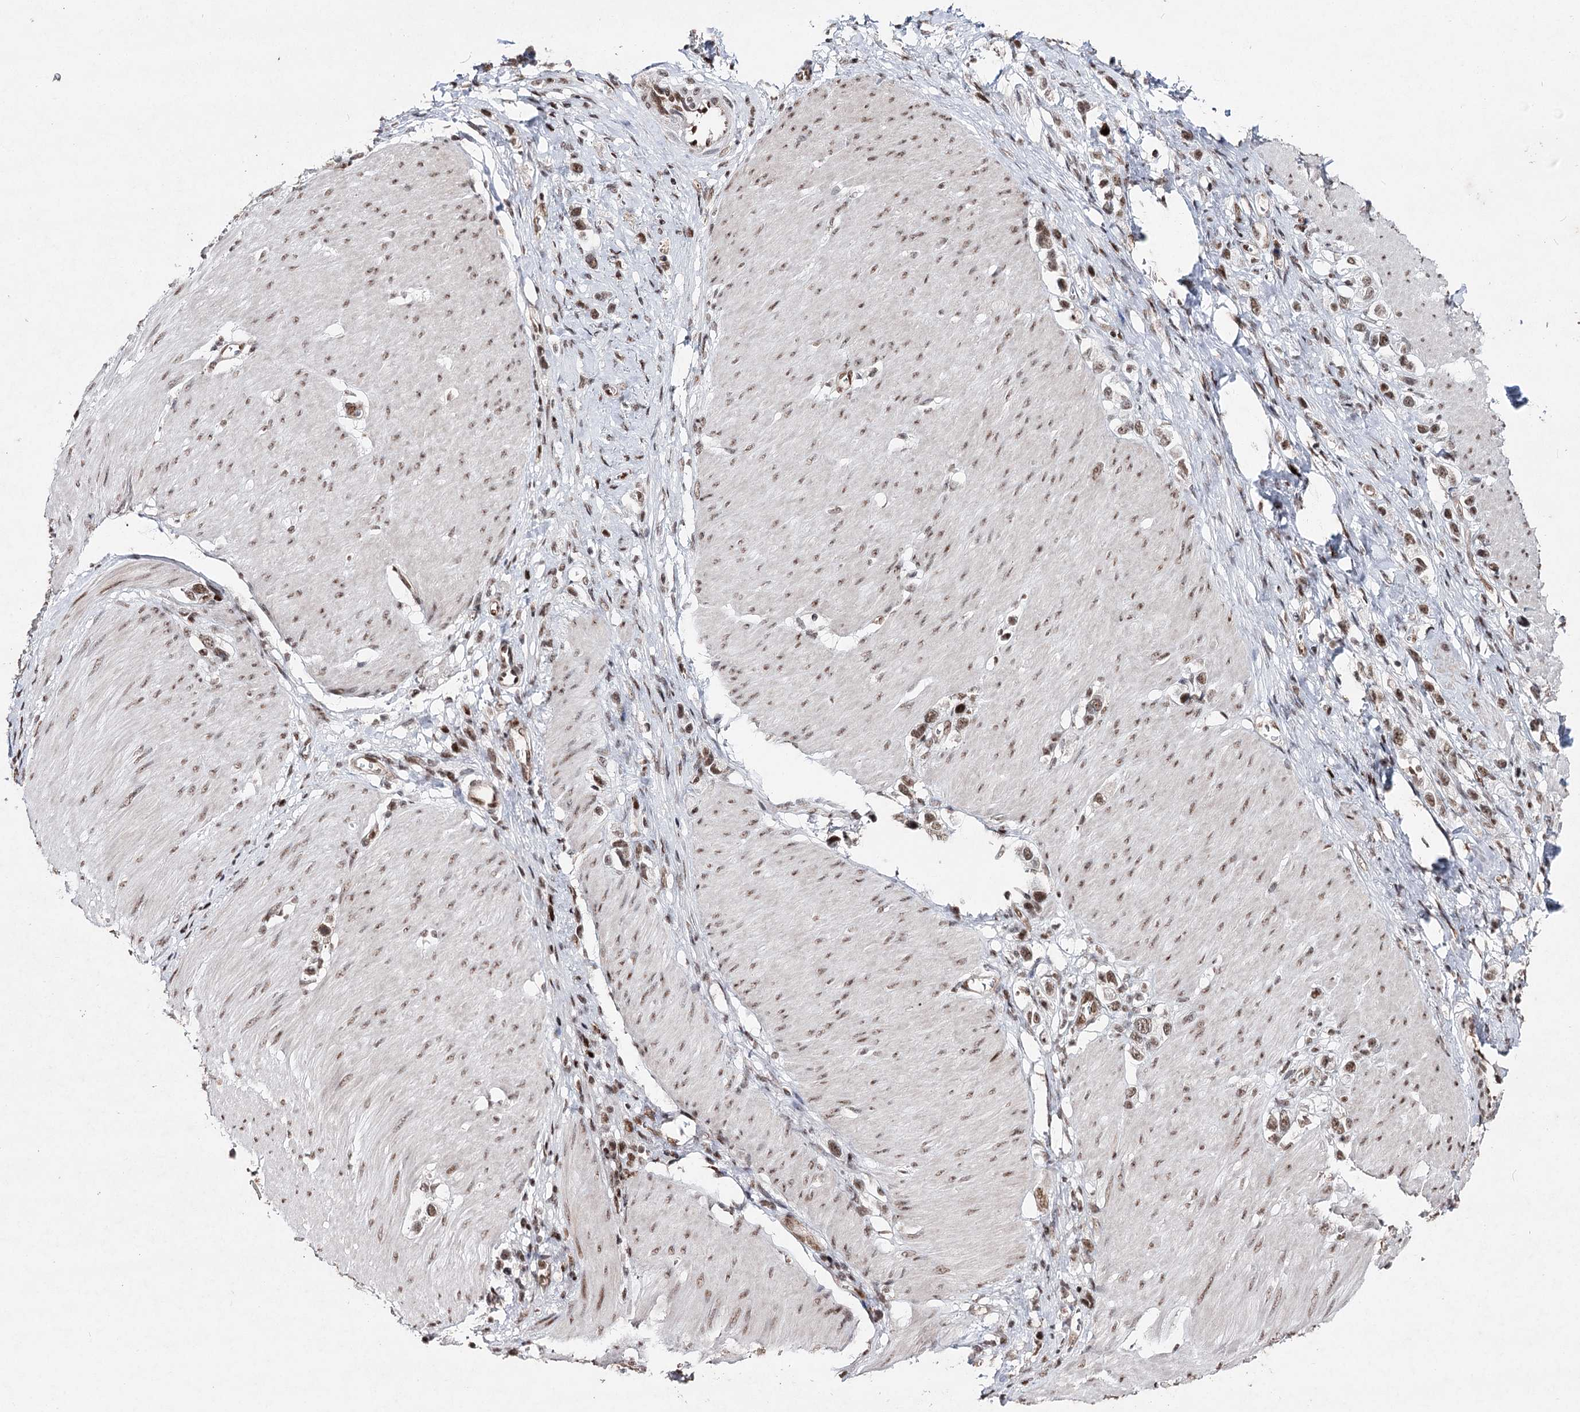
{"staining": {"intensity": "moderate", "quantity": ">75%", "location": "nuclear"}, "tissue": "stomach cancer", "cell_type": "Tumor cells", "image_type": "cancer", "snomed": [{"axis": "morphology", "description": "Normal tissue, NOS"}, {"axis": "morphology", "description": "Adenocarcinoma, NOS"}, {"axis": "topography", "description": "Stomach, upper"}, {"axis": "topography", "description": "Stomach"}], "caption": "IHC micrograph of stomach cancer (adenocarcinoma) stained for a protein (brown), which displays medium levels of moderate nuclear staining in about >75% of tumor cells.", "gene": "PDCD4", "patient": {"sex": "female", "age": 65}}